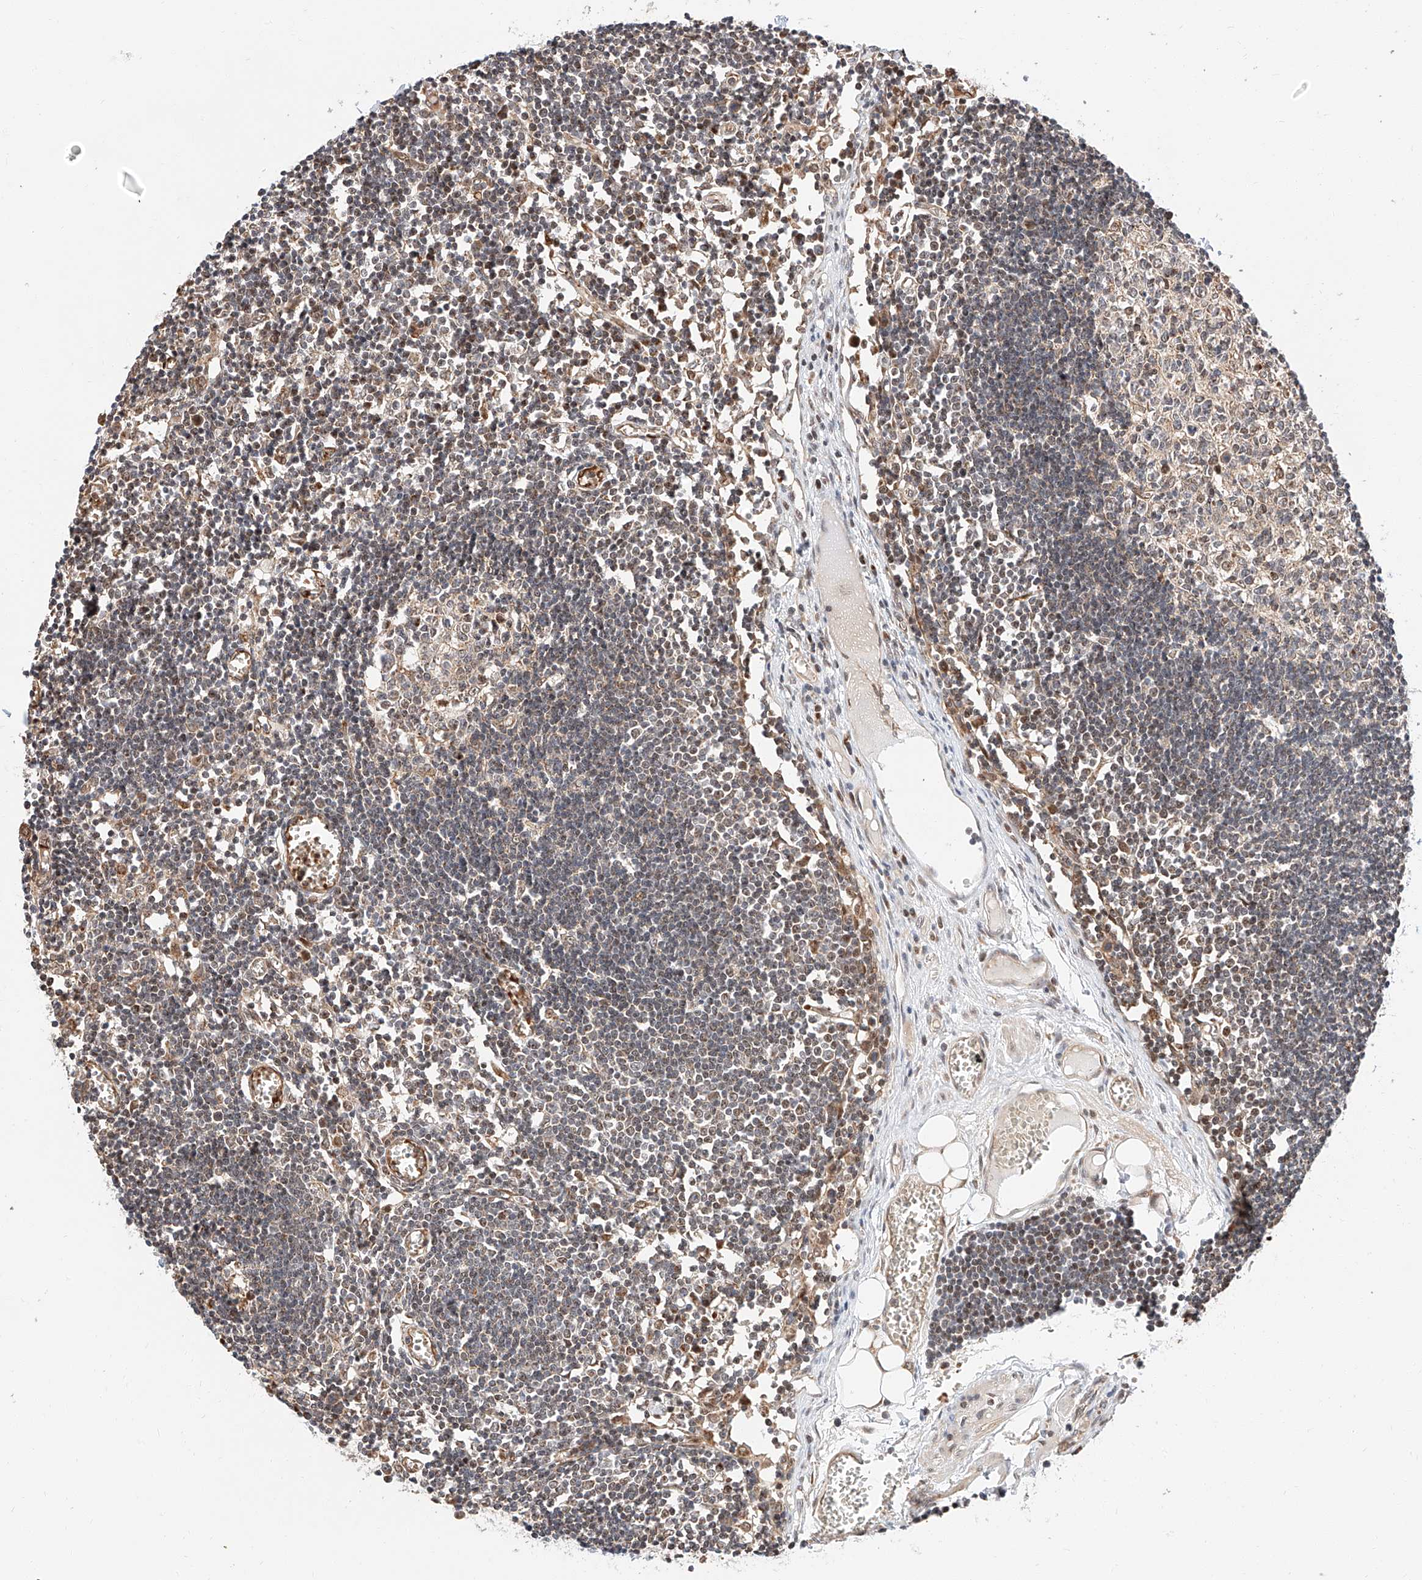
{"staining": {"intensity": "moderate", "quantity": "<25%", "location": "cytoplasmic/membranous,nuclear"}, "tissue": "lymph node", "cell_type": "Germinal center cells", "image_type": "normal", "snomed": [{"axis": "morphology", "description": "Normal tissue, NOS"}, {"axis": "topography", "description": "Lymph node"}], "caption": "IHC photomicrograph of normal lymph node stained for a protein (brown), which demonstrates low levels of moderate cytoplasmic/membranous,nuclear positivity in about <25% of germinal center cells.", "gene": "THTPA", "patient": {"sex": "female", "age": 11}}